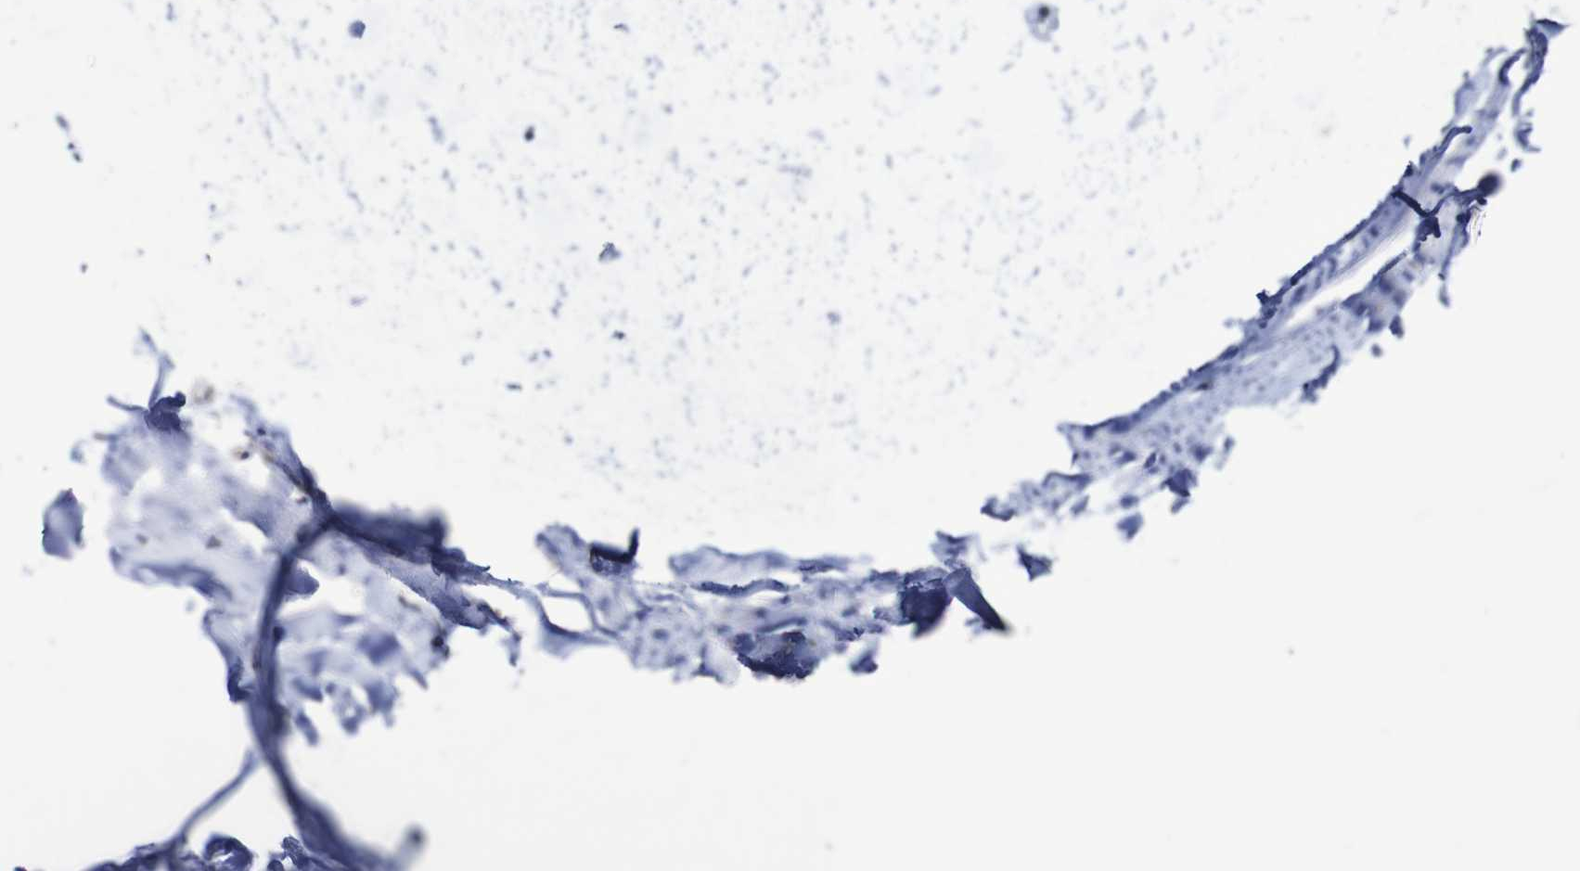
{"staining": {"intensity": "weak", "quantity": "25%-75%", "location": "cytoplasmic/membranous"}, "tissue": "adipose tissue", "cell_type": "Adipocytes", "image_type": "normal", "snomed": [{"axis": "morphology", "description": "Normal tissue, NOS"}, {"axis": "topography", "description": "Cartilage tissue"}, {"axis": "topography", "description": "Bronchus"}], "caption": "A low amount of weak cytoplasmic/membranous expression is present in about 25%-75% of adipocytes in normal adipose tissue.", "gene": "DVL1", "patient": {"sex": "female", "age": 73}}